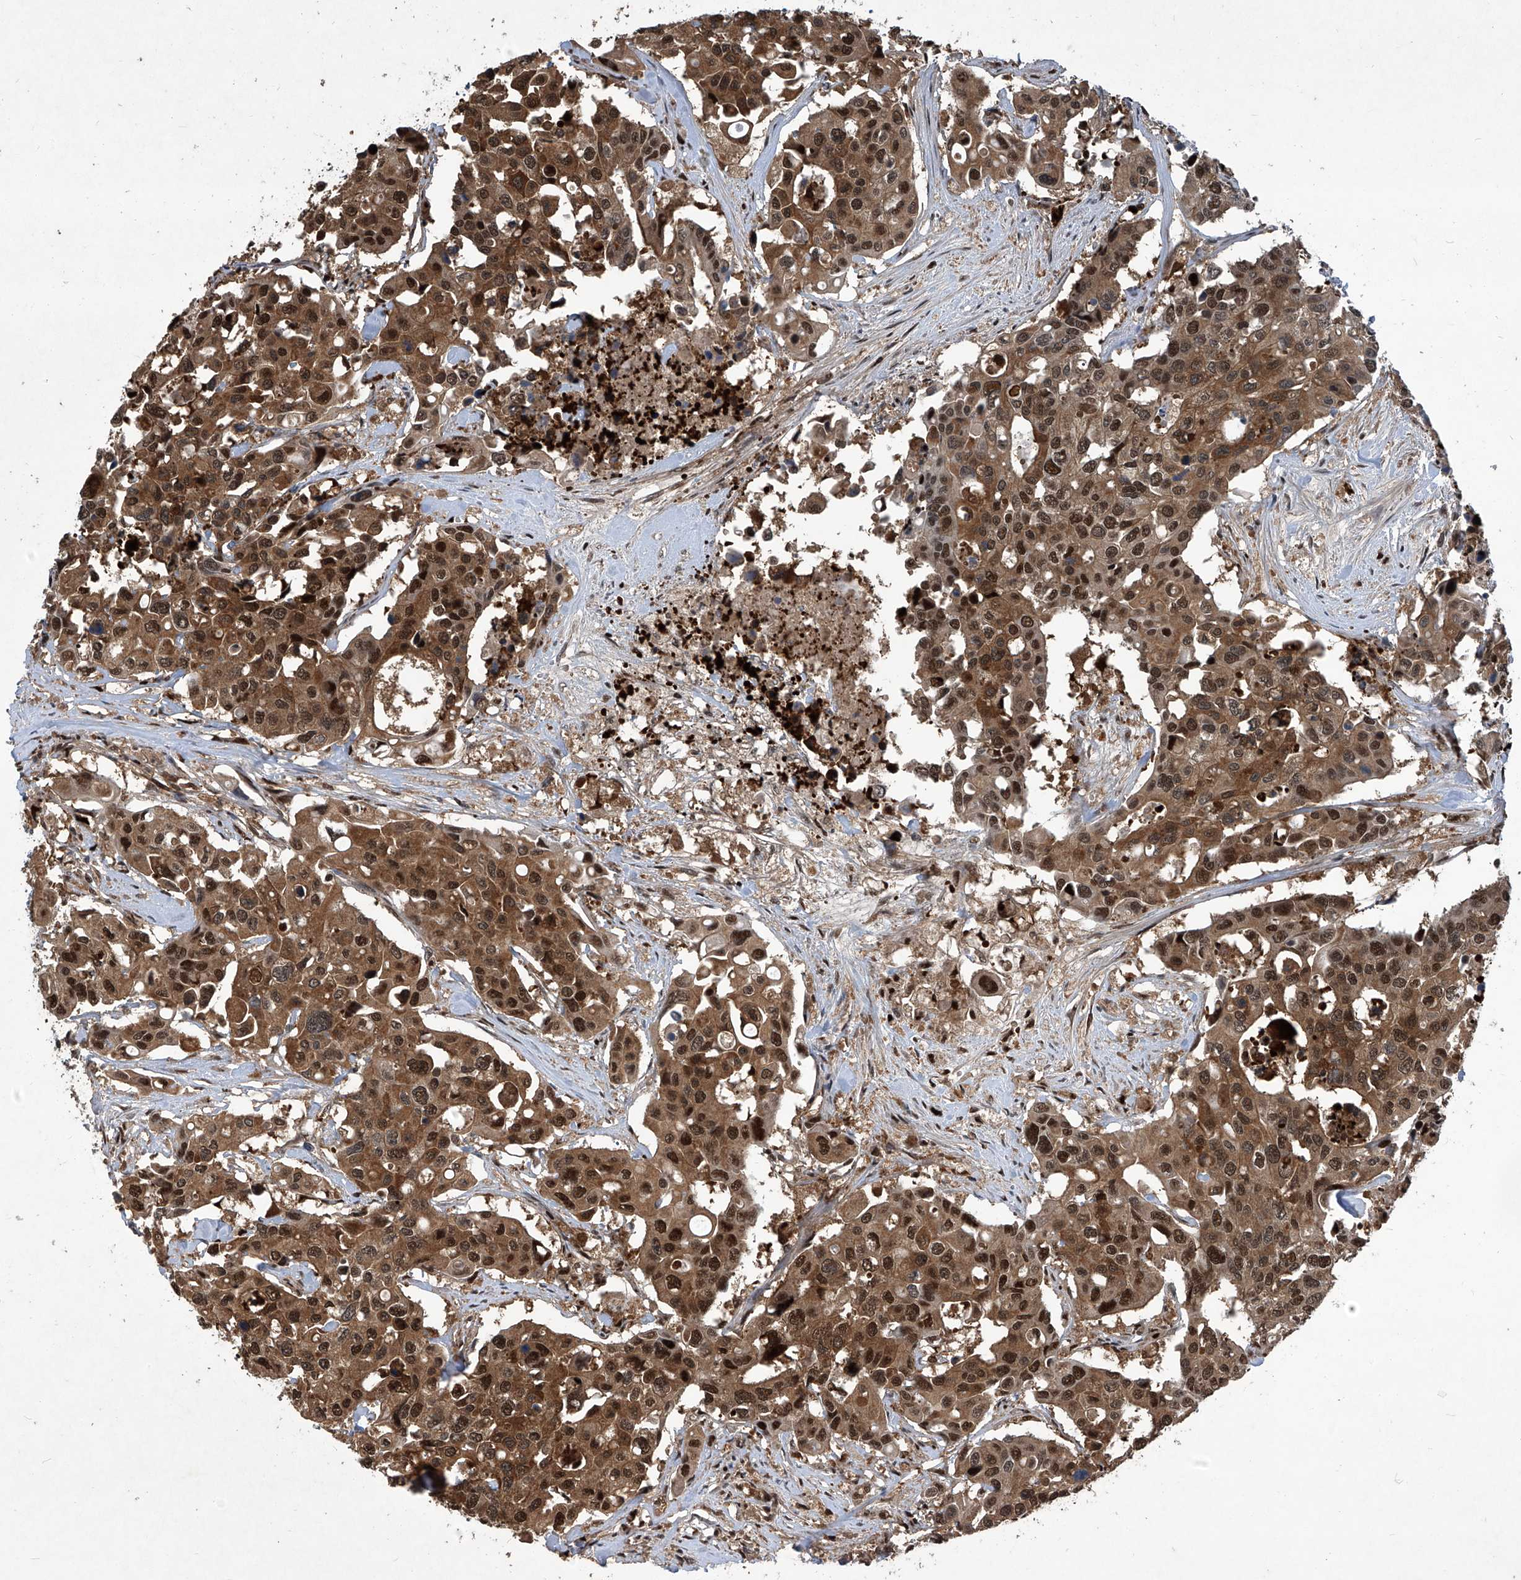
{"staining": {"intensity": "strong", "quantity": ">75%", "location": "cytoplasmic/membranous,nuclear"}, "tissue": "colorectal cancer", "cell_type": "Tumor cells", "image_type": "cancer", "snomed": [{"axis": "morphology", "description": "Adenocarcinoma, NOS"}, {"axis": "topography", "description": "Colon"}], "caption": "Strong cytoplasmic/membranous and nuclear positivity for a protein is present in about >75% of tumor cells of adenocarcinoma (colorectal) using immunohistochemistry.", "gene": "PSMB1", "patient": {"sex": "male", "age": 77}}